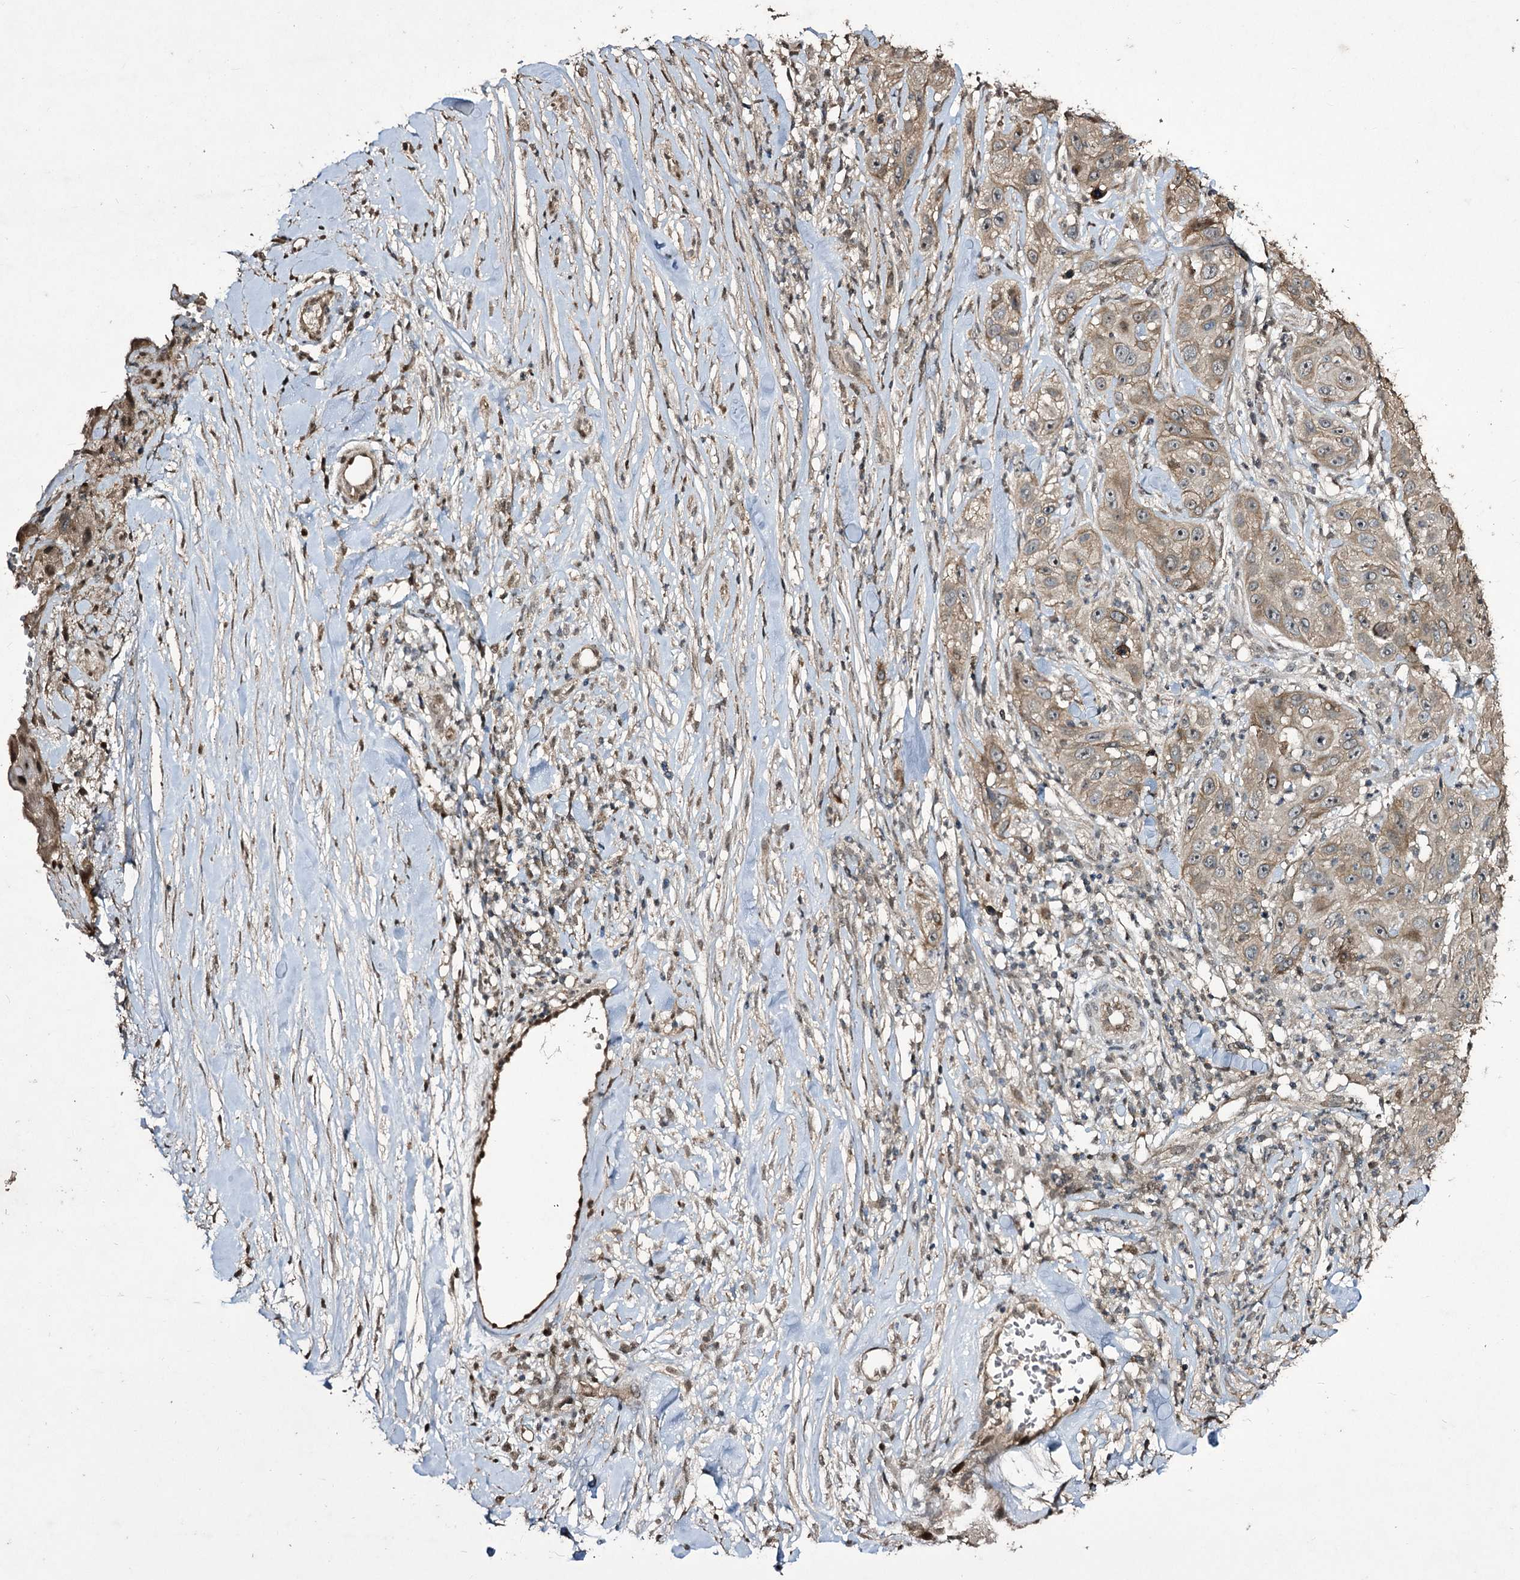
{"staining": {"intensity": "weak", "quantity": "25%-75%", "location": "cytoplasmic/membranous"}, "tissue": "skin cancer", "cell_type": "Tumor cells", "image_type": "cancer", "snomed": [{"axis": "morphology", "description": "Squamous cell carcinoma, NOS"}, {"axis": "topography", "description": "Skin"}], "caption": "Immunohistochemistry image of neoplastic tissue: skin cancer (squamous cell carcinoma) stained using IHC demonstrates low levels of weak protein expression localized specifically in the cytoplasmic/membranous of tumor cells, appearing as a cytoplasmic/membranous brown color.", "gene": "CPNE8", "patient": {"sex": "female", "age": 44}}